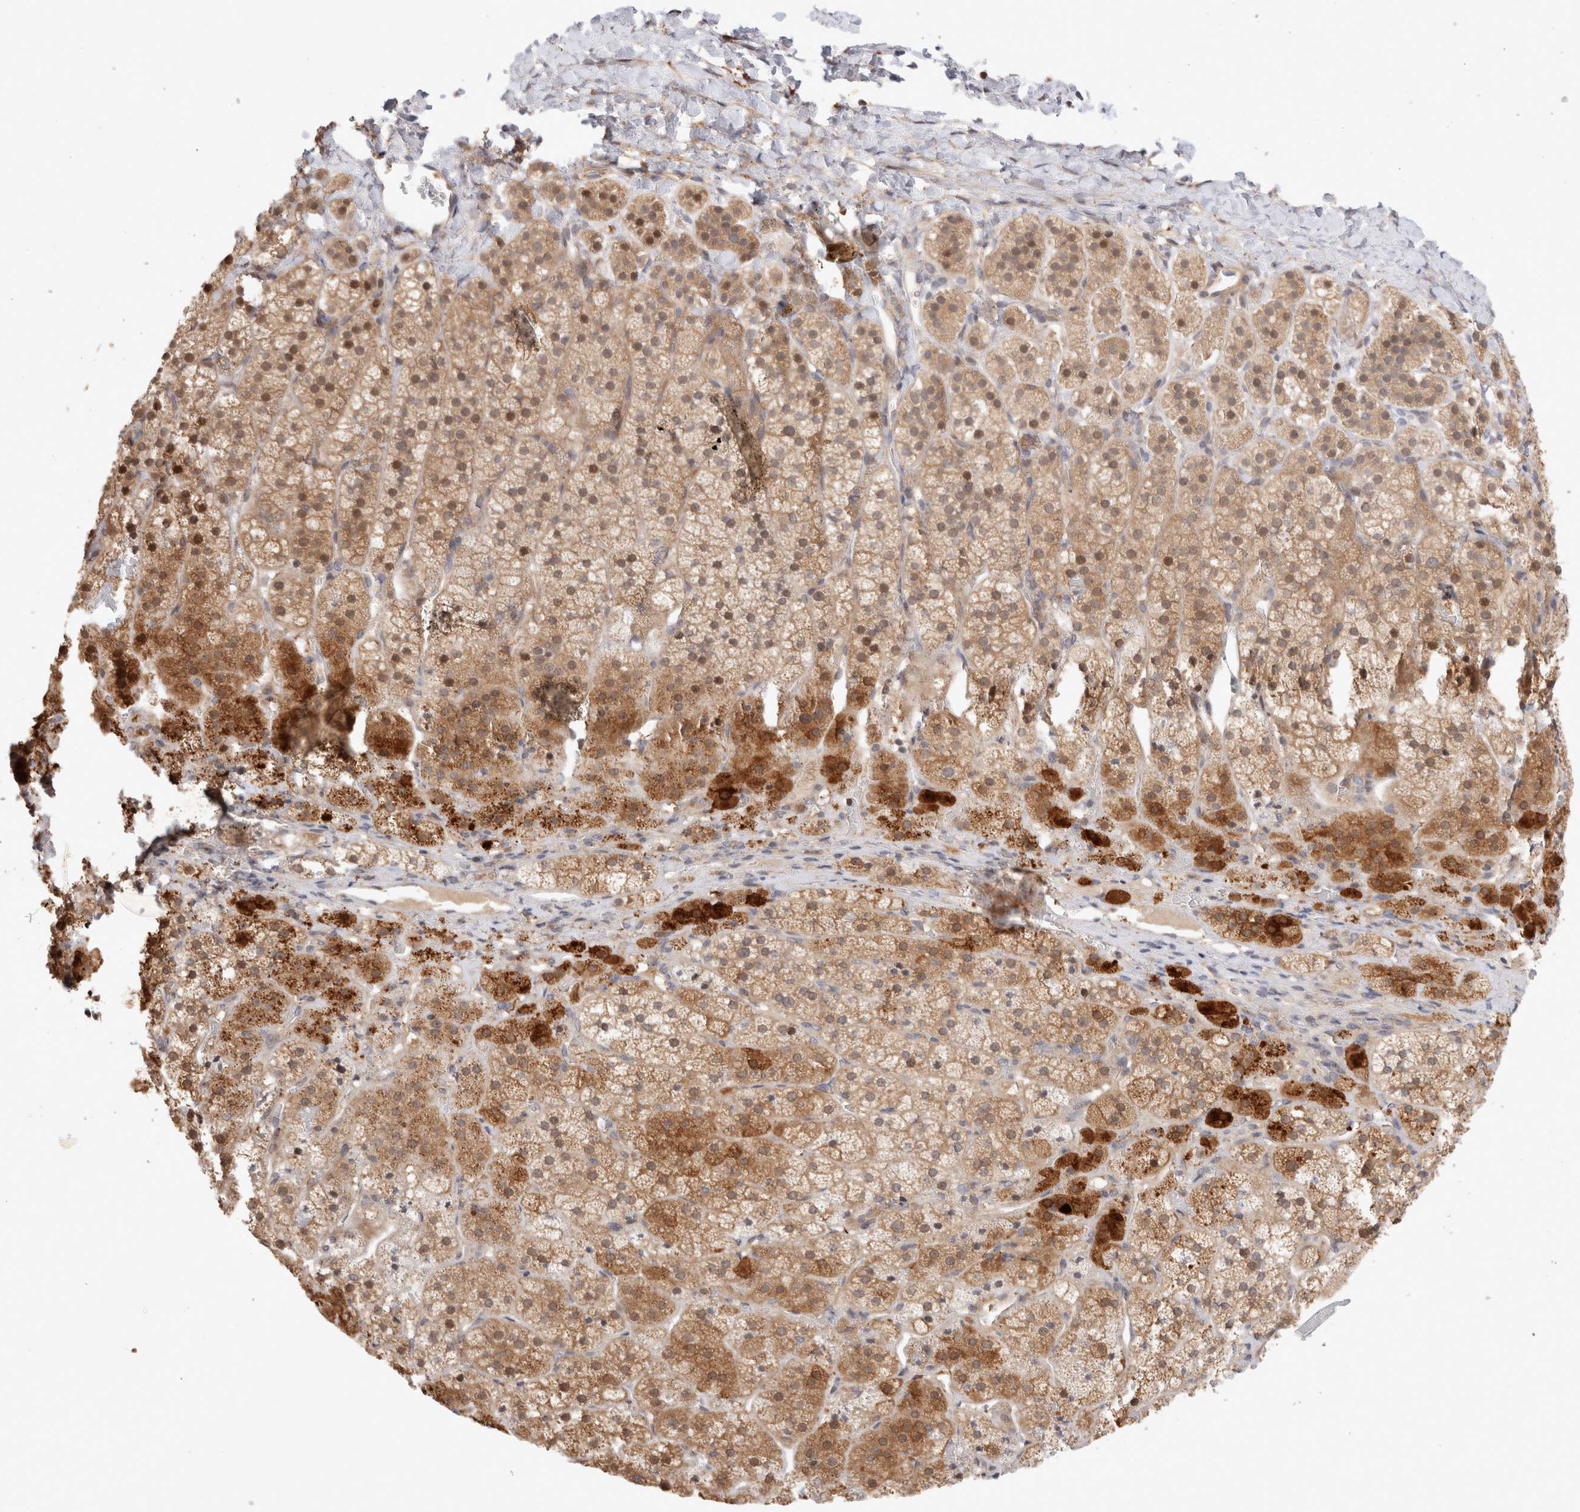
{"staining": {"intensity": "moderate", "quantity": ">75%", "location": "cytoplasmic/membranous,nuclear"}, "tissue": "adrenal gland", "cell_type": "Glandular cells", "image_type": "normal", "snomed": [{"axis": "morphology", "description": "Normal tissue, NOS"}, {"axis": "topography", "description": "Adrenal gland"}], "caption": "Immunohistochemical staining of normal human adrenal gland exhibits medium levels of moderate cytoplasmic/membranous,nuclear positivity in approximately >75% of glandular cells.", "gene": "HTT", "patient": {"sex": "female", "age": 44}}